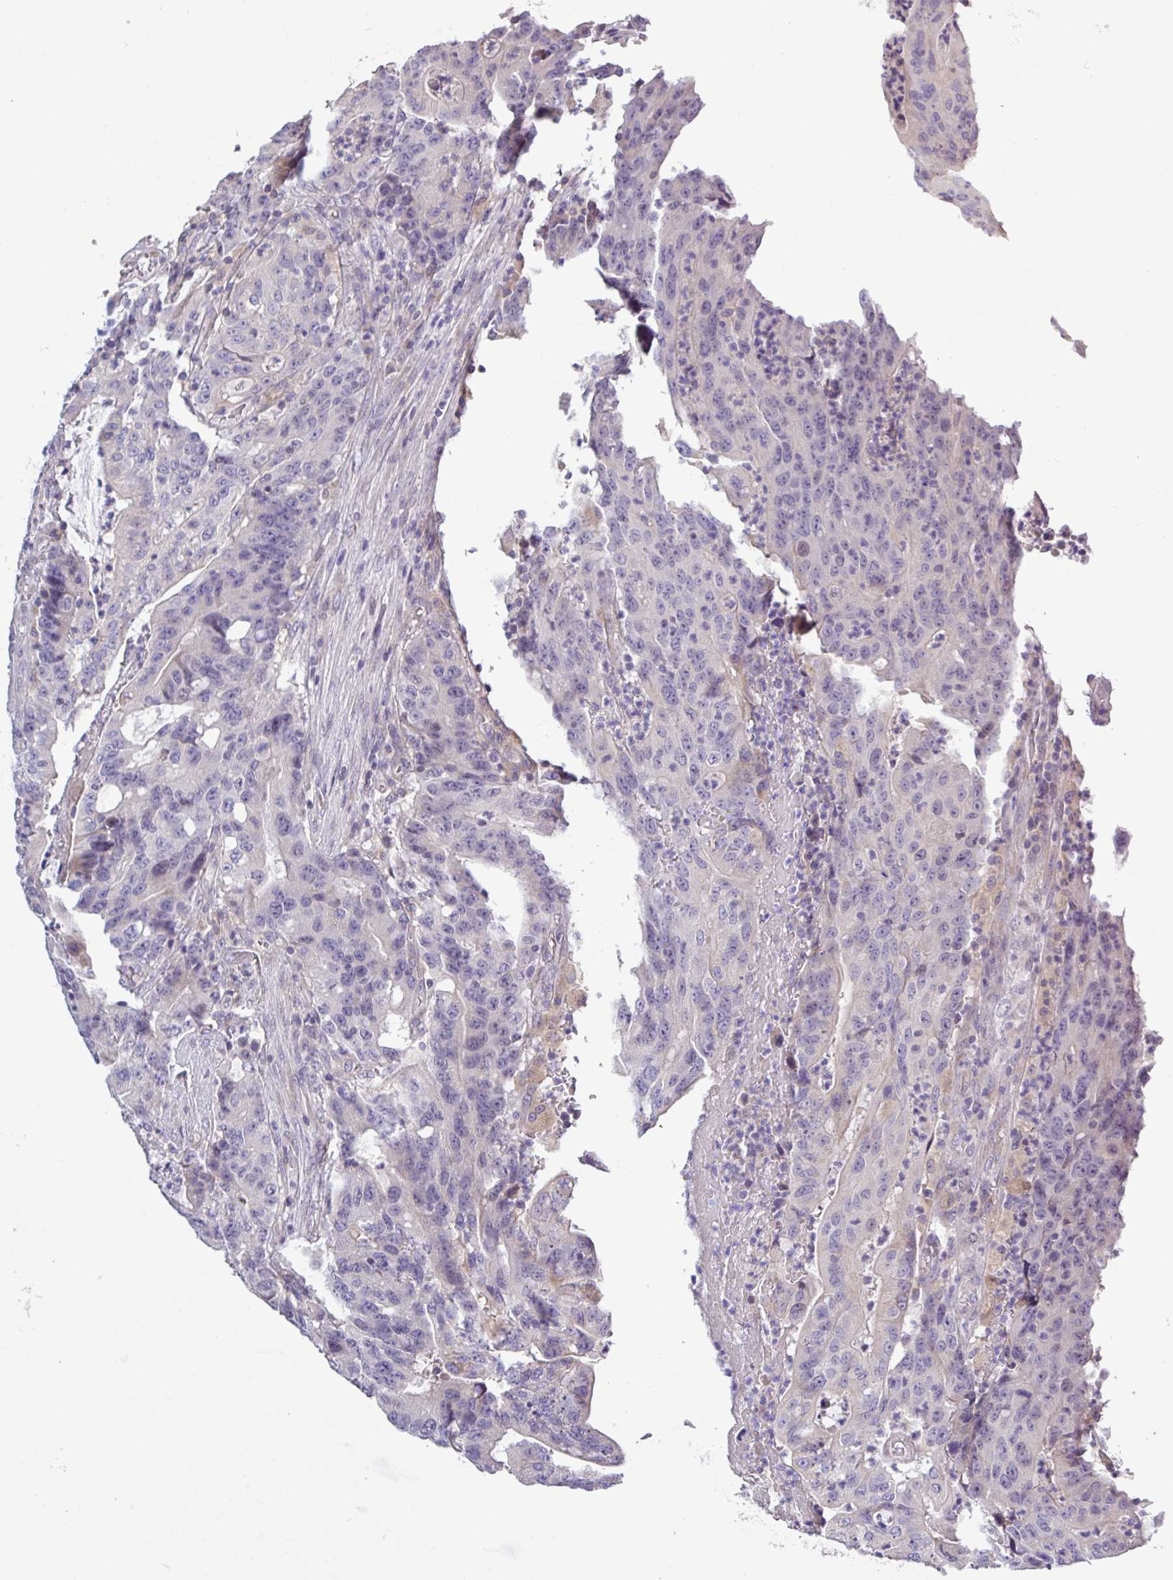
{"staining": {"intensity": "negative", "quantity": "none", "location": "none"}, "tissue": "colorectal cancer", "cell_type": "Tumor cells", "image_type": "cancer", "snomed": [{"axis": "morphology", "description": "Adenocarcinoma, NOS"}, {"axis": "topography", "description": "Colon"}], "caption": "A micrograph of human colorectal cancer (adenocarcinoma) is negative for staining in tumor cells. (DAB (3,3'-diaminobenzidine) IHC with hematoxylin counter stain).", "gene": "SFTPB", "patient": {"sex": "male", "age": 83}}